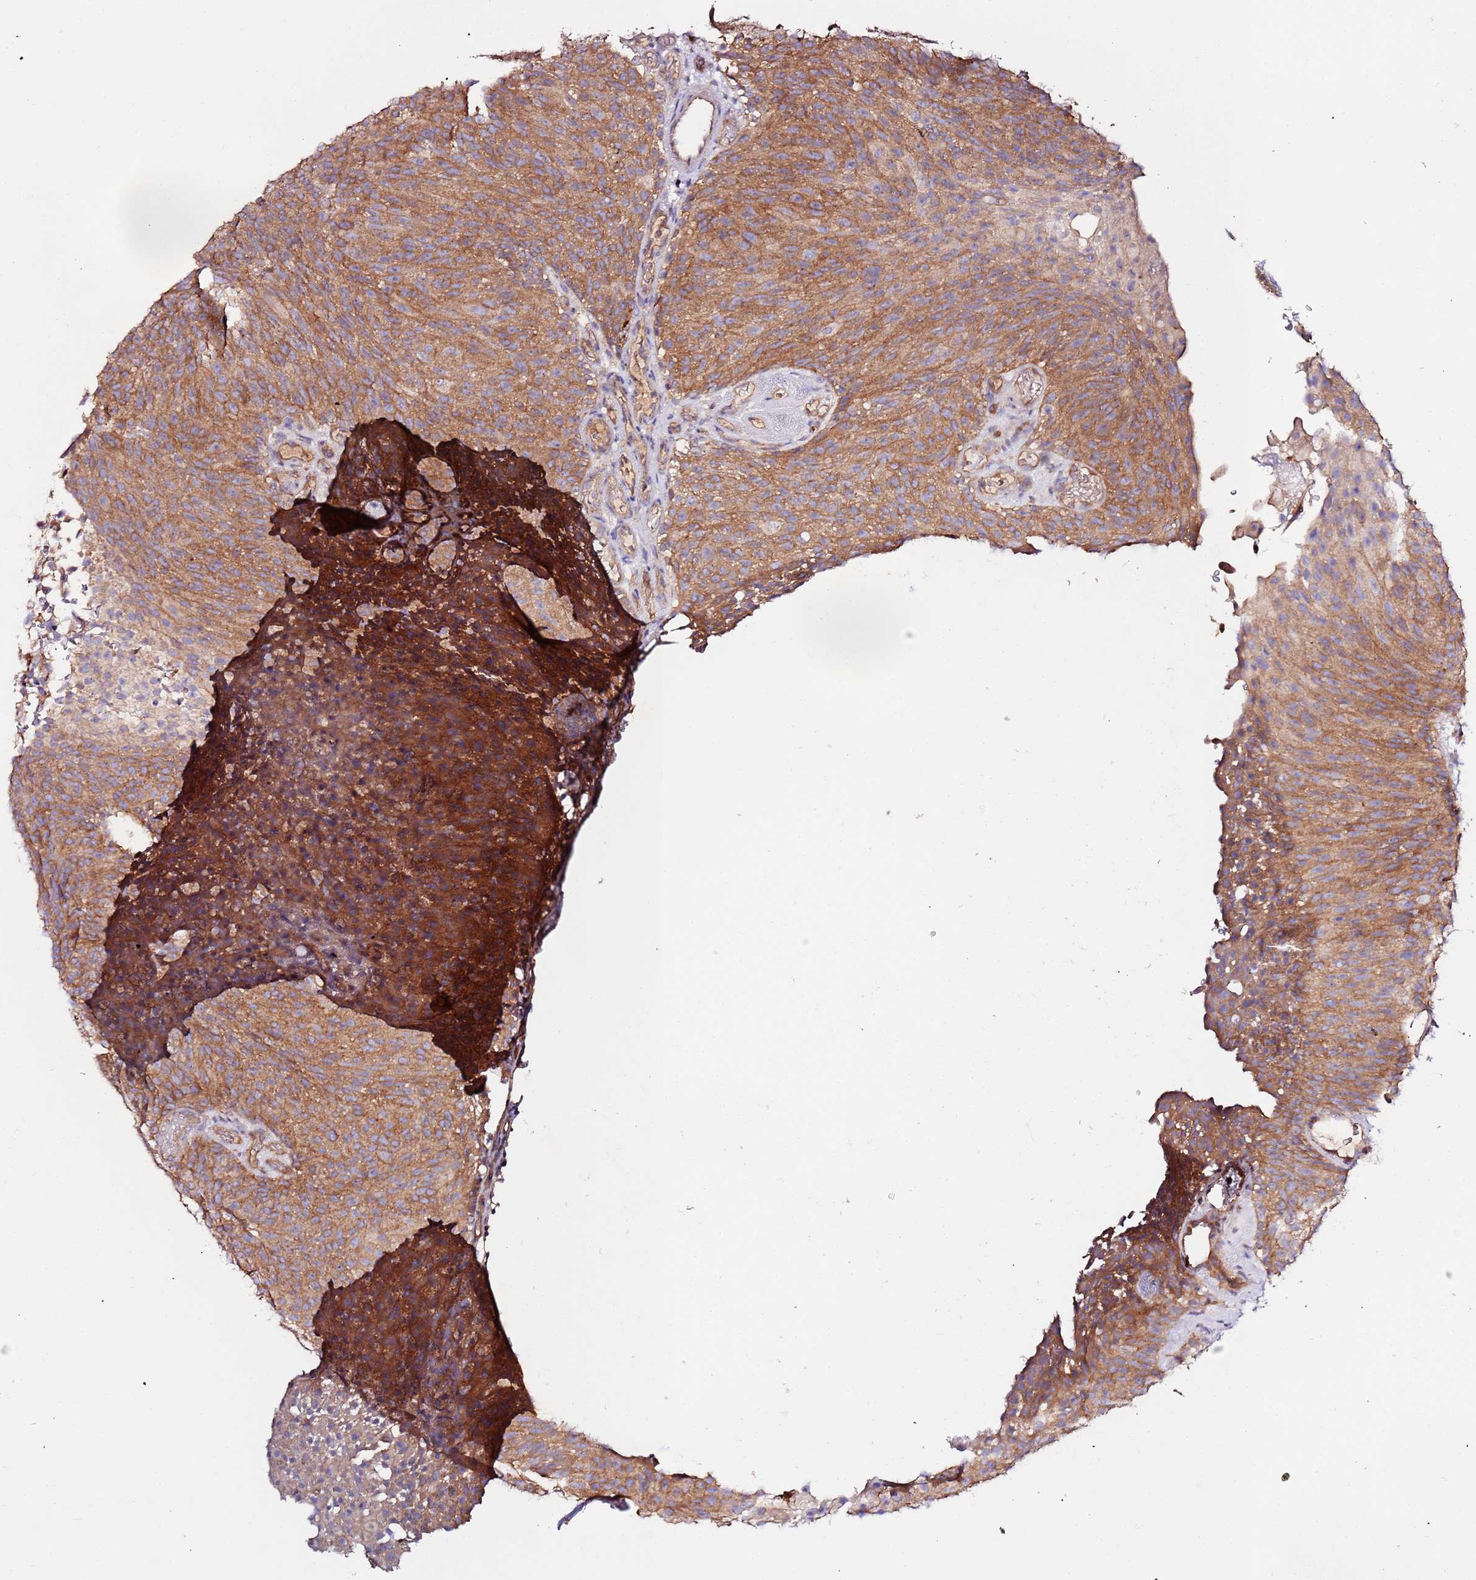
{"staining": {"intensity": "moderate", "quantity": ">75%", "location": "cytoplasmic/membranous"}, "tissue": "urothelial cancer", "cell_type": "Tumor cells", "image_type": "cancer", "snomed": [{"axis": "morphology", "description": "Urothelial carcinoma, Low grade"}, {"axis": "topography", "description": "Urinary bladder"}], "caption": "Low-grade urothelial carcinoma tissue exhibits moderate cytoplasmic/membranous expression in approximately >75% of tumor cells", "gene": "FLVCR1", "patient": {"sex": "male", "age": 78}}